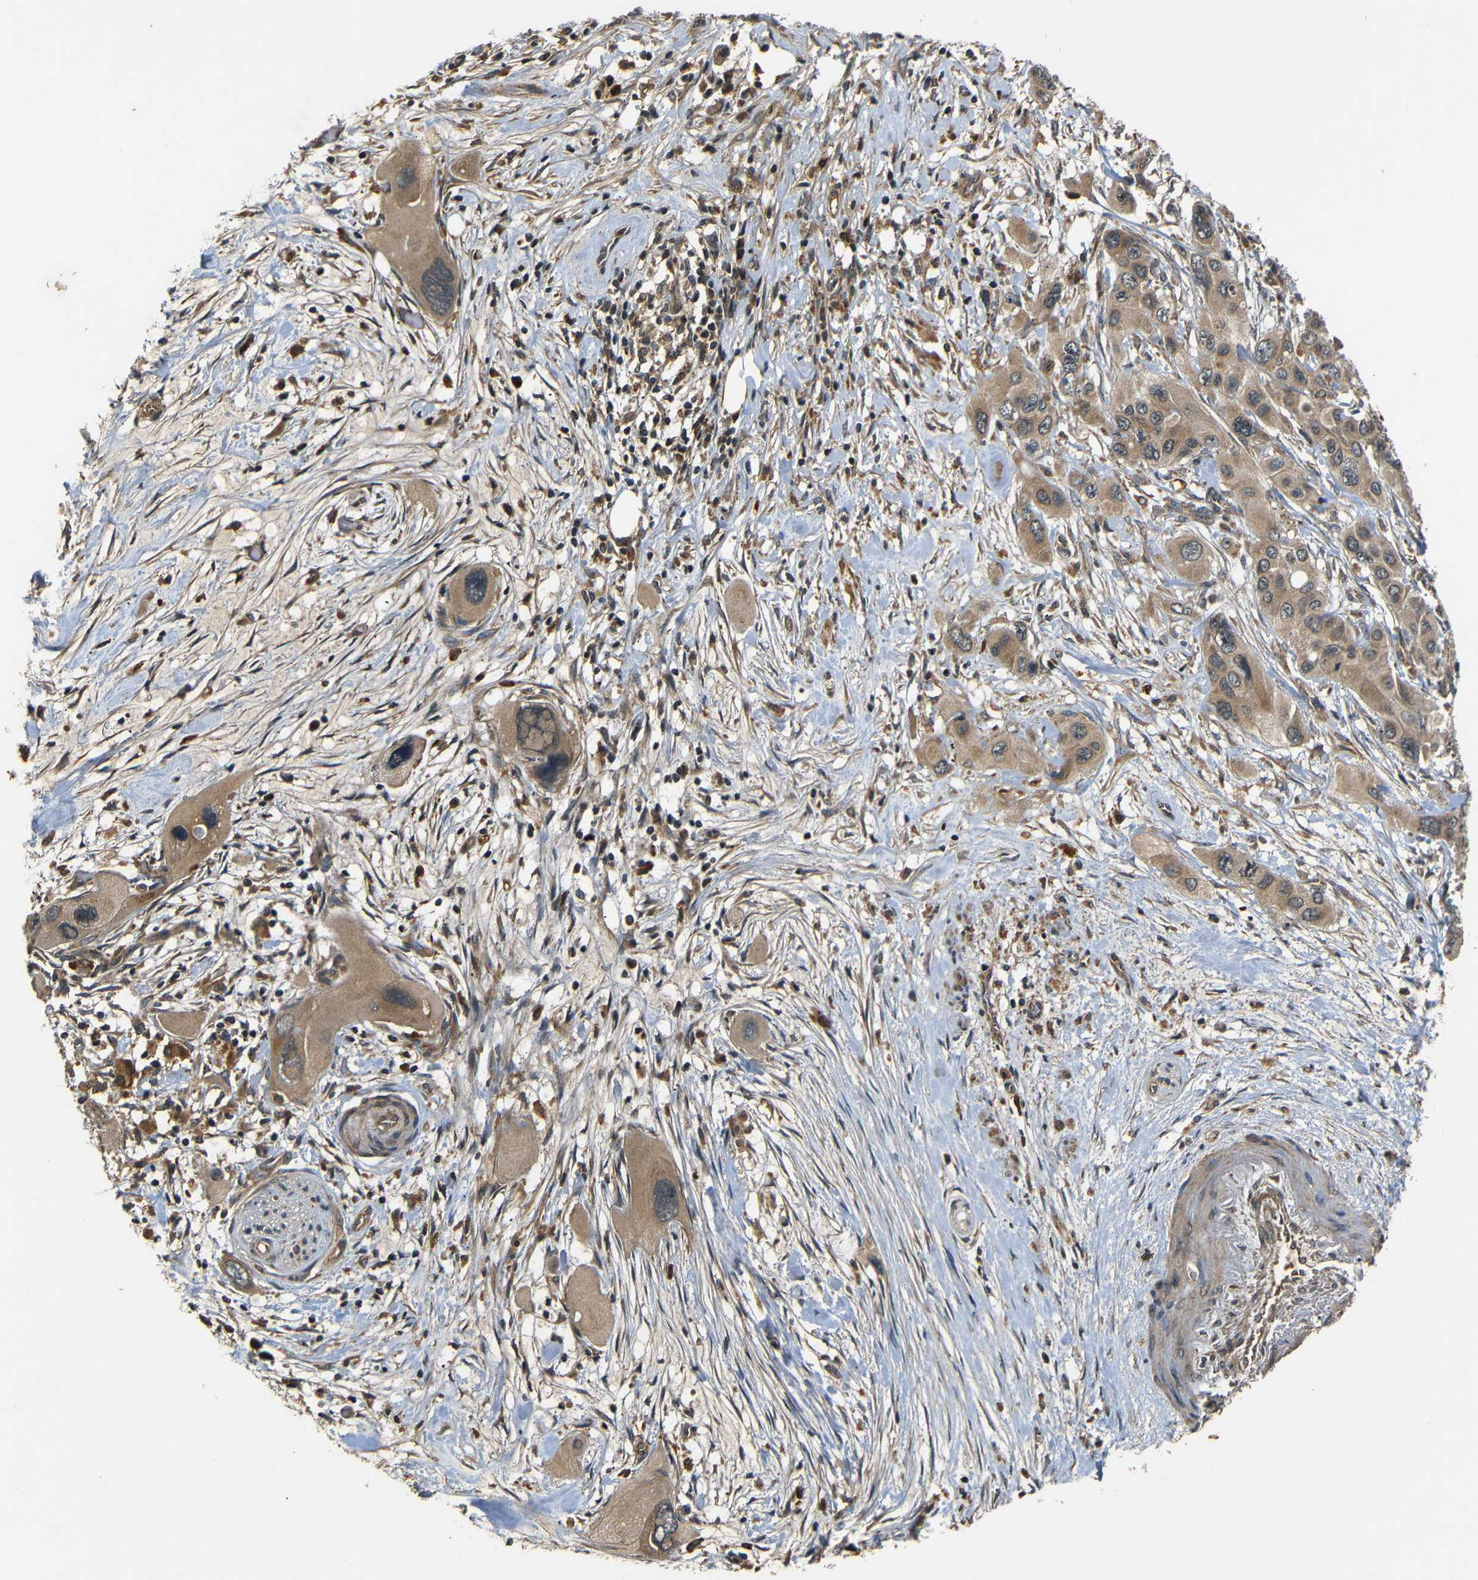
{"staining": {"intensity": "weak", "quantity": ">75%", "location": "cytoplasmic/membranous"}, "tissue": "pancreatic cancer", "cell_type": "Tumor cells", "image_type": "cancer", "snomed": [{"axis": "morphology", "description": "Adenocarcinoma, NOS"}, {"axis": "topography", "description": "Pancreas"}], "caption": "Tumor cells reveal low levels of weak cytoplasmic/membranous positivity in about >75% of cells in pancreatic cancer (adenocarcinoma).", "gene": "TANK", "patient": {"sex": "male", "age": 73}}